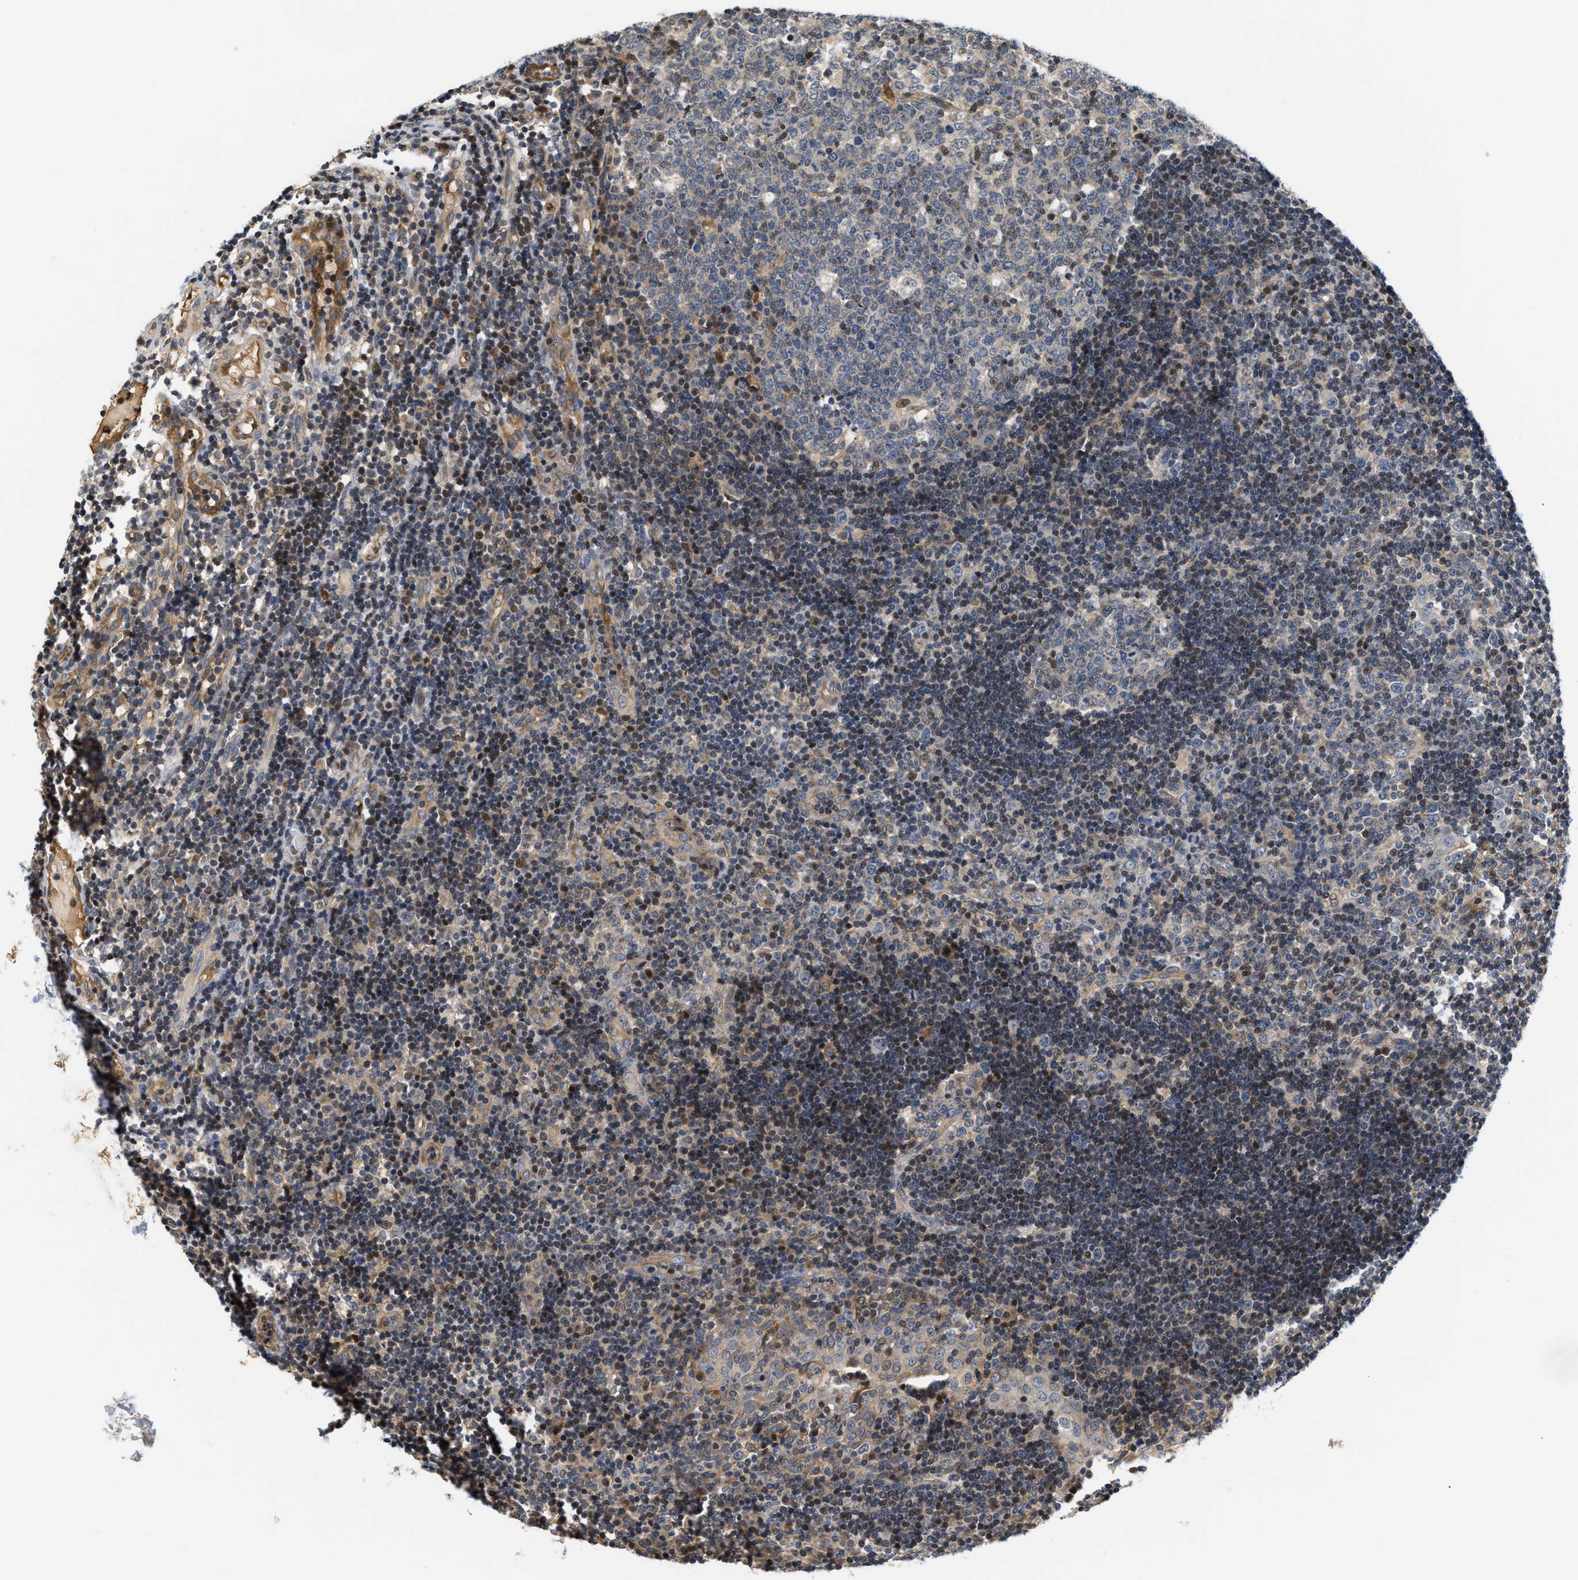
{"staining": {"intensity": "weak", "quantity": "25%-75%", "location": "cytoplasmic/membranous"}, "tissue": "tonsil", "cell_type": "Germinal center cells", "image_type": "normal", "snomed": [{"axis": "morphology", "description": "Normal tissue, NOS"}, {"axis": "topography", "description": "Tonsil"}], "caption": "Immunohistochemistry (IHC) micrograph of benign tonsil: tonsil stained using immunohistochemistry reveals low levels of weak protein expression localized specifically in the cytoplasmic/membranous of germinal center cells, appearing as a cytoplasmic/membranous brown color.", "gene": "TNIP2", "patient": {"sex": "female", "age": 40}}